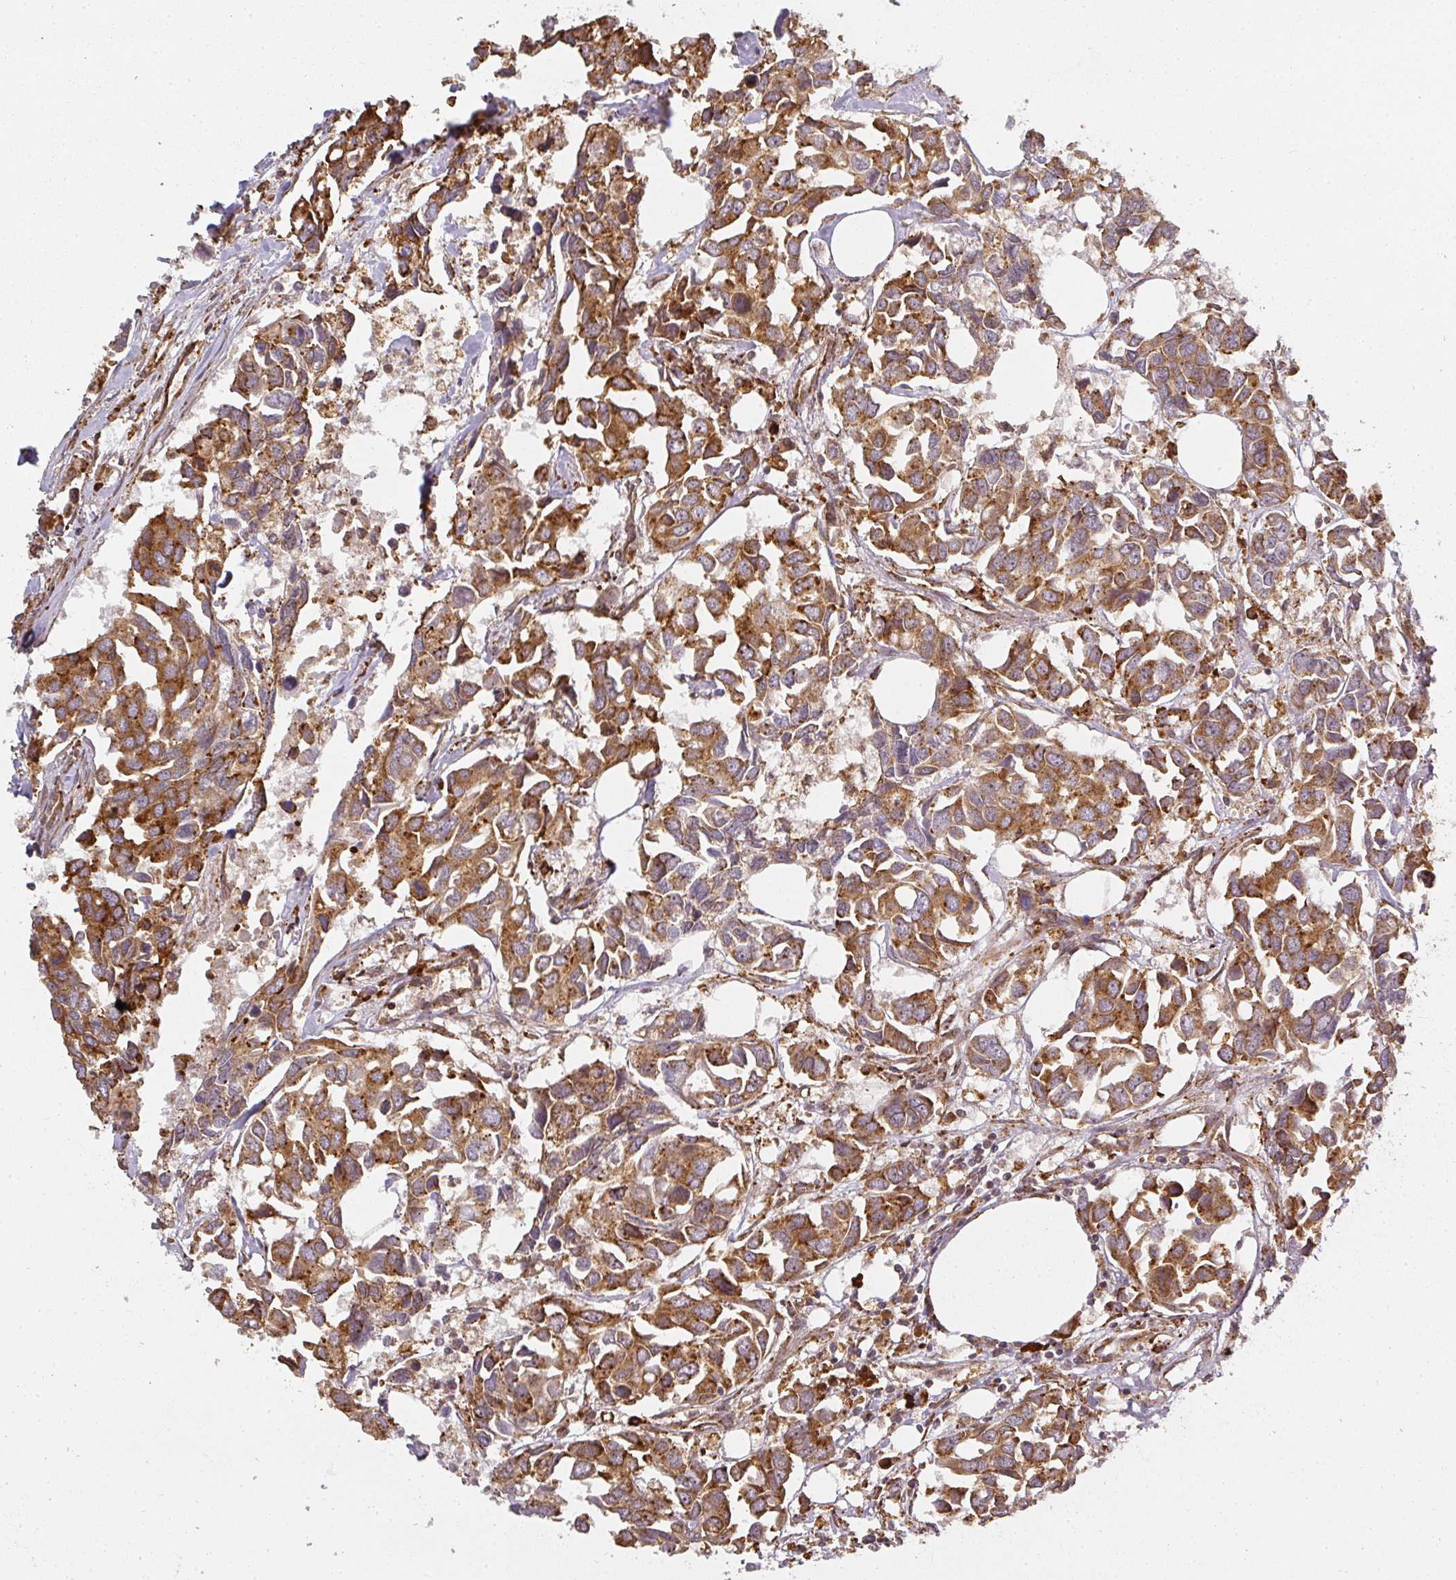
{"staining": {"intensity": "moderate", "quantity": ">75%", "location": "cytoplasmic/membranous"}, "tissue": "breast cancer", "cell_type": "Tumor cells", "image_type": "cancer", "snomed": [{"axis": "morphology", "description": "Duct carcinoma"}, {"axis": "topography", "description": "Breast"}], "caption": "Moderate cytoplasmic/membranous protein expression is appreciated in about >75% of tumor cells in breast infiltrating ductal carcinoma.", "gene": "PPP6R3", "patient": {"sex": "female", "age": 83}}